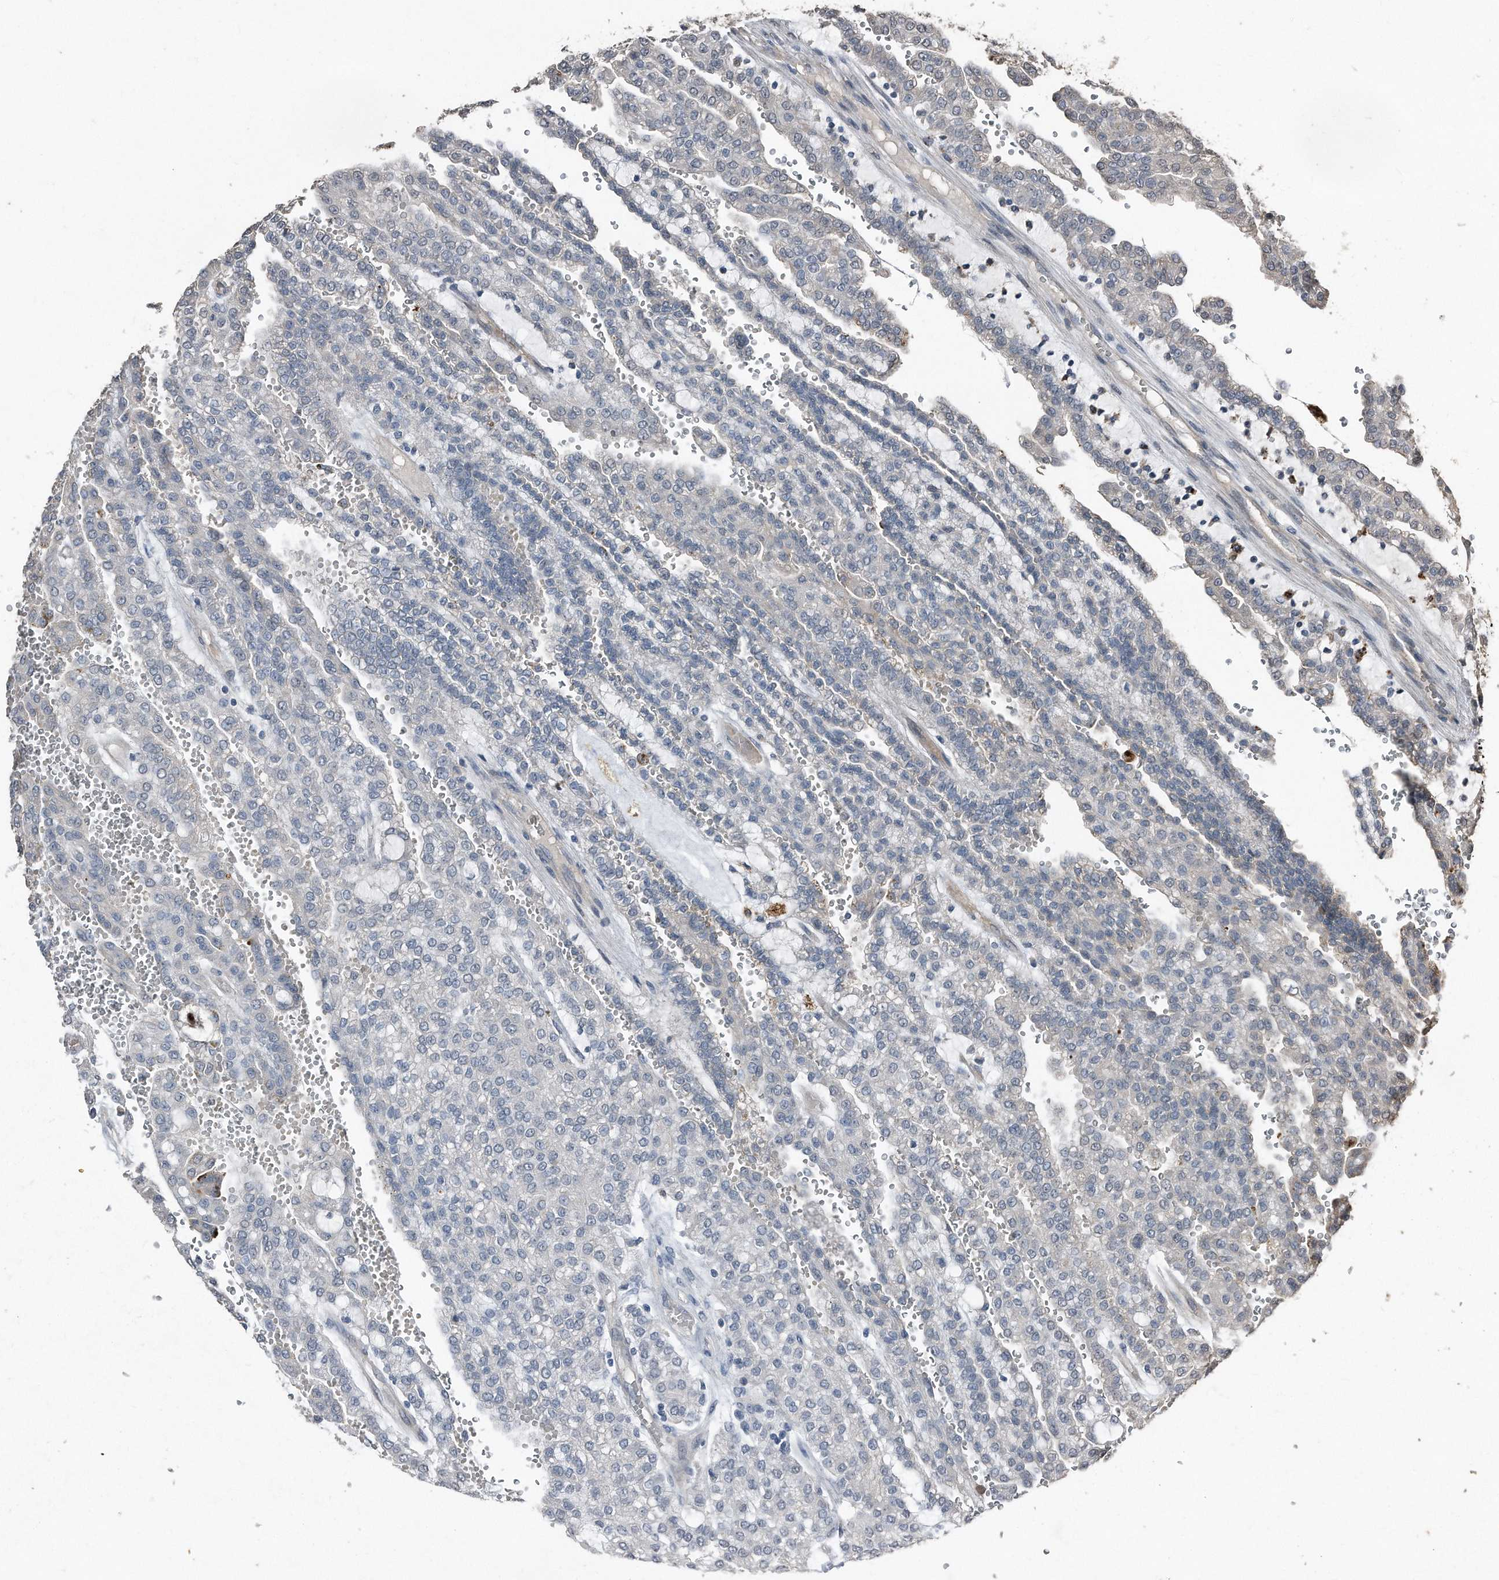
{"staining": {"intensity": "negative", "quantity": "none", "location": "none"}, "tissue": "renal cancer", "cell_type": "Tumor cells", "image_type": "cancer", "snomed": [{"axis": "morphology", "description": "Adenocarcinoma, NOS"}, {"axis": "topography", "description": "Kidney"}], "caption": "Image shows no protein positivity in tumor cells of renal cancer tissue.", "gene": "ANKRD10", "patient": {"sex": "male", "age": 63}}